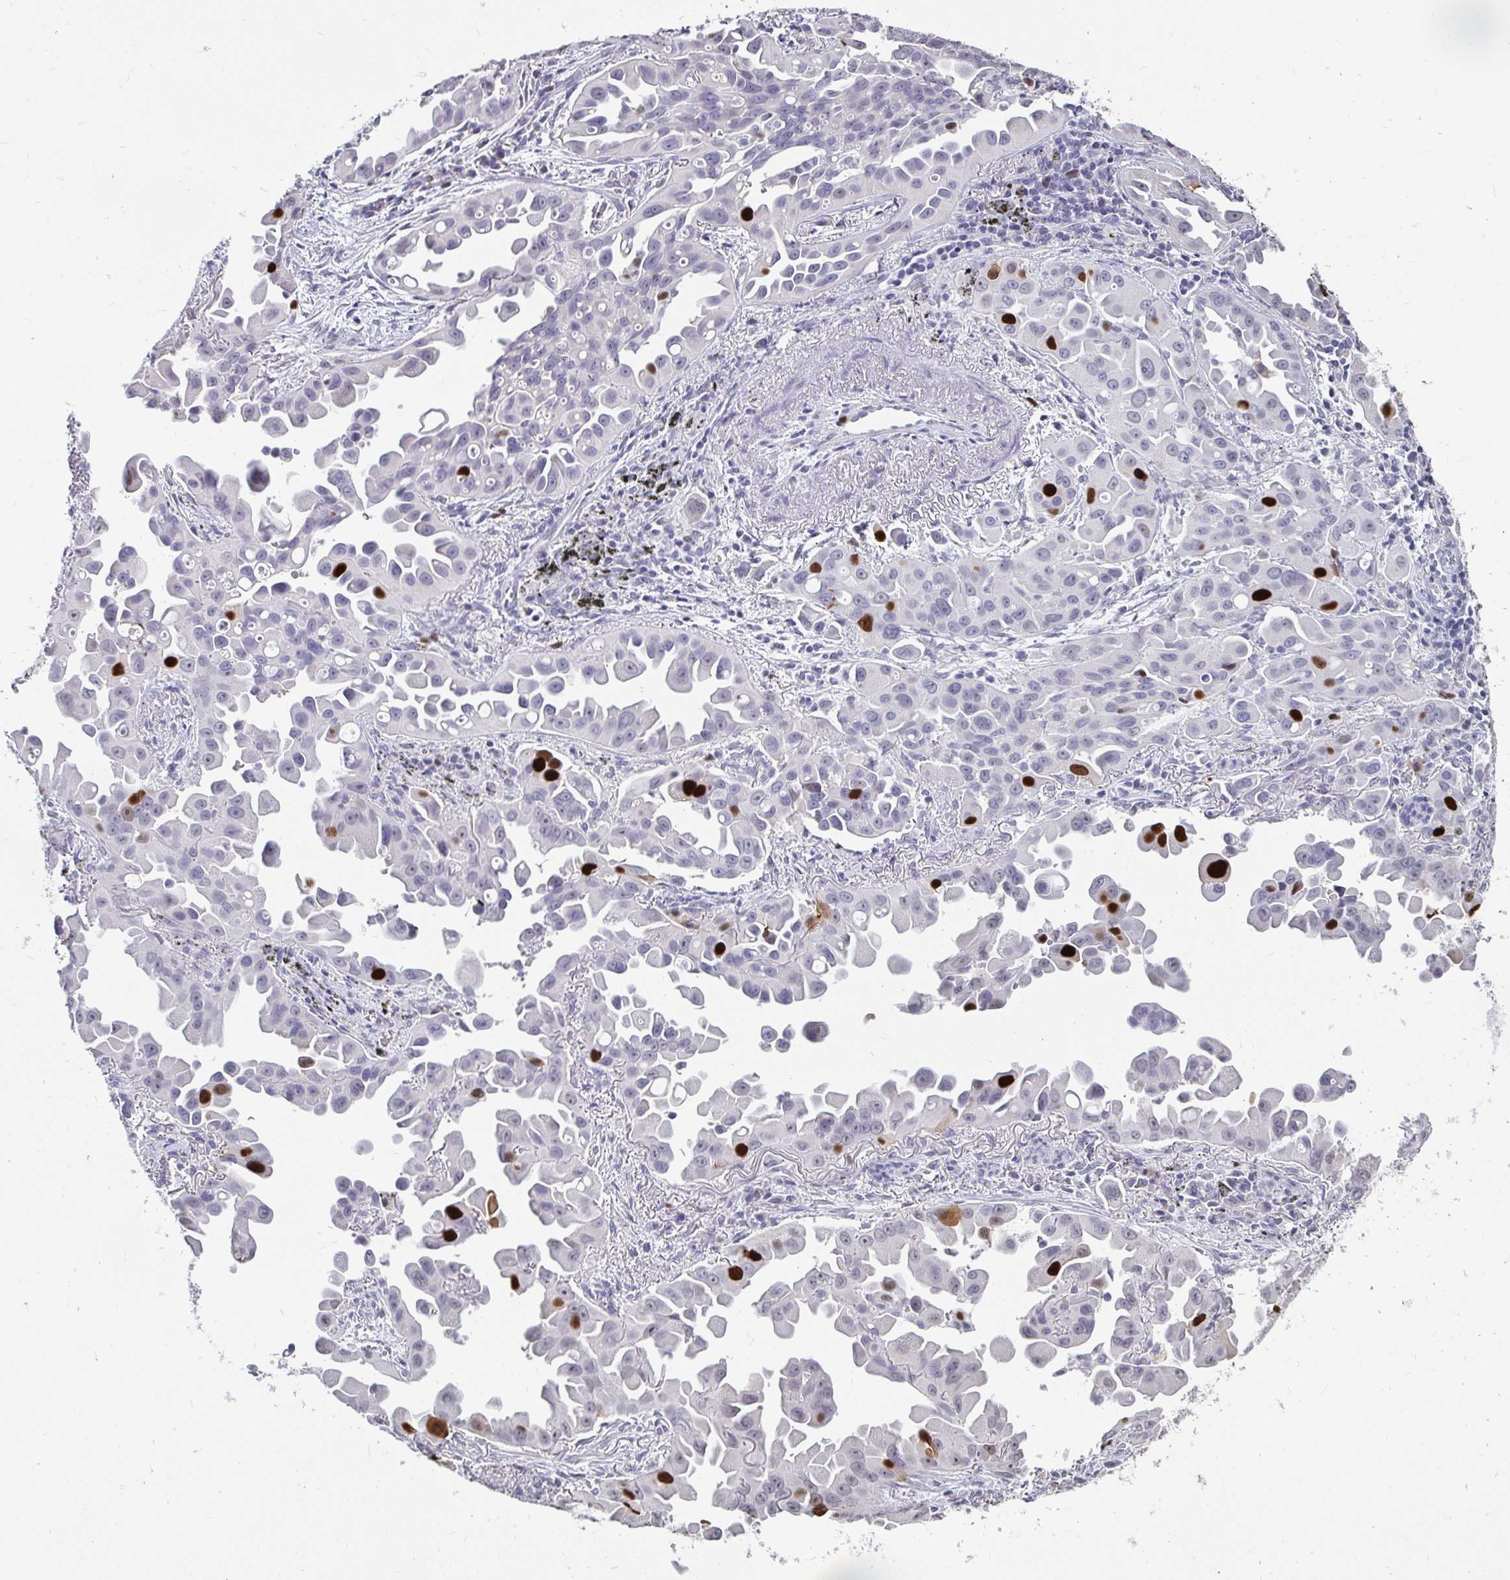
{"staining": {"intensity": "strong", "quantity": "<25%", "location": "nuclear"}, "tissue": "lung cancer", "cell_type": "Tumor cells", "image_type": "cancer", "snomed": [{"axis": "morphology", "description": "Adenocarcinoma, NOS"}, {"axis": "topography", "description": "Lung"}], "caption": "Immunohistochemical staining of adenocarcinoma (lung) shows strong nuclear protein staining in approximately <25% of tumor cells. (Brightfield microscopy of DAB IHC at high magnification).", "gene": "ANLN", "patient": {"sex": "male", "age": 68}}